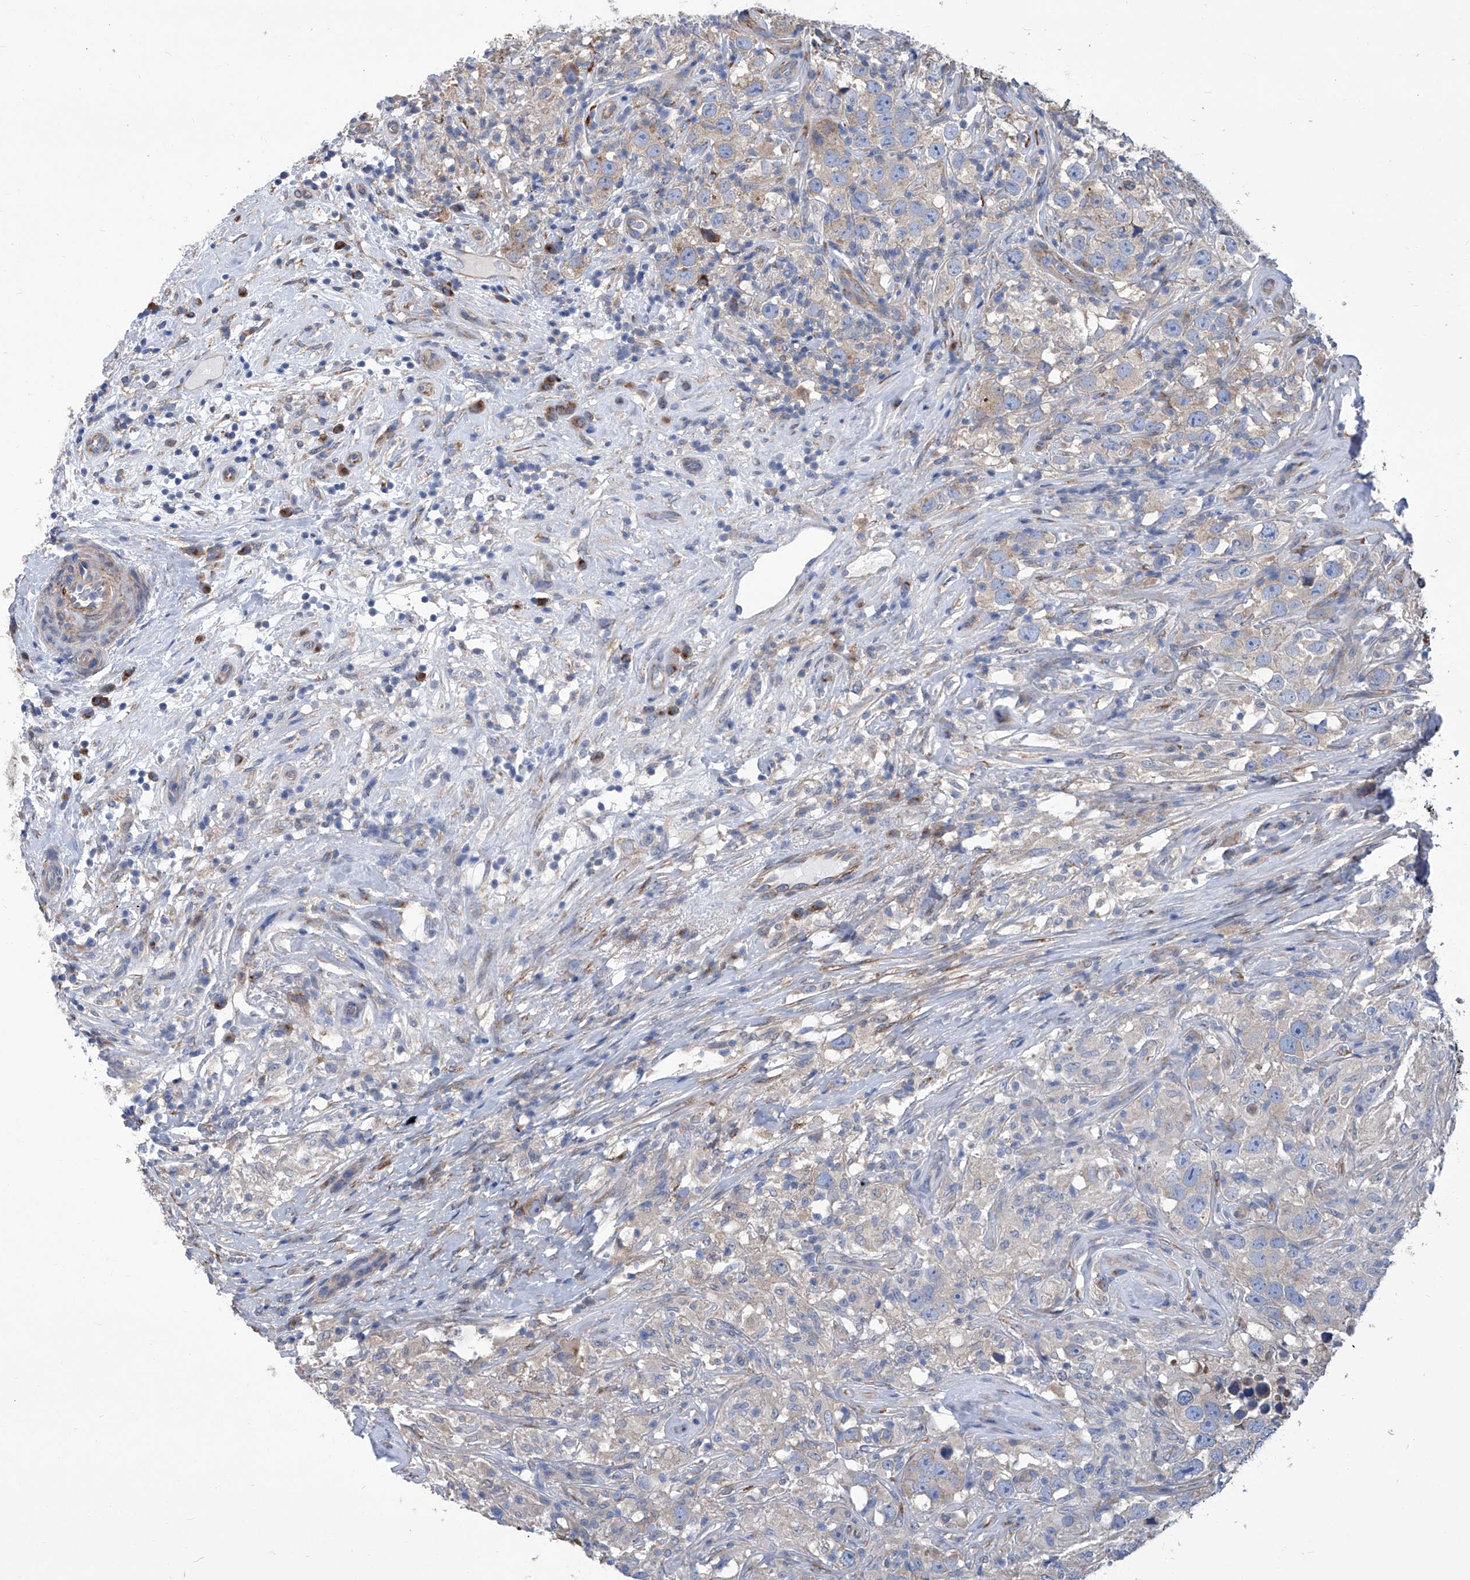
{"staining": {"intensity": "negative", "quantity": "none", "location": "none"}, "tissue": "testis cancer", "cell_type": "Tumor cells", "image_type": "cancer", "snomed": [{"axis": "morphology", "description": "Seminoma, NOS"}, {"axis": "topography", "description": "Testis"}], "caption": "Human testis cancer (seminoma) stained for a protein using immunohistochemistry shows no positivity in tumor cells.", "gene": "SMS", "patient": {"sex": "male", "age": 49}}